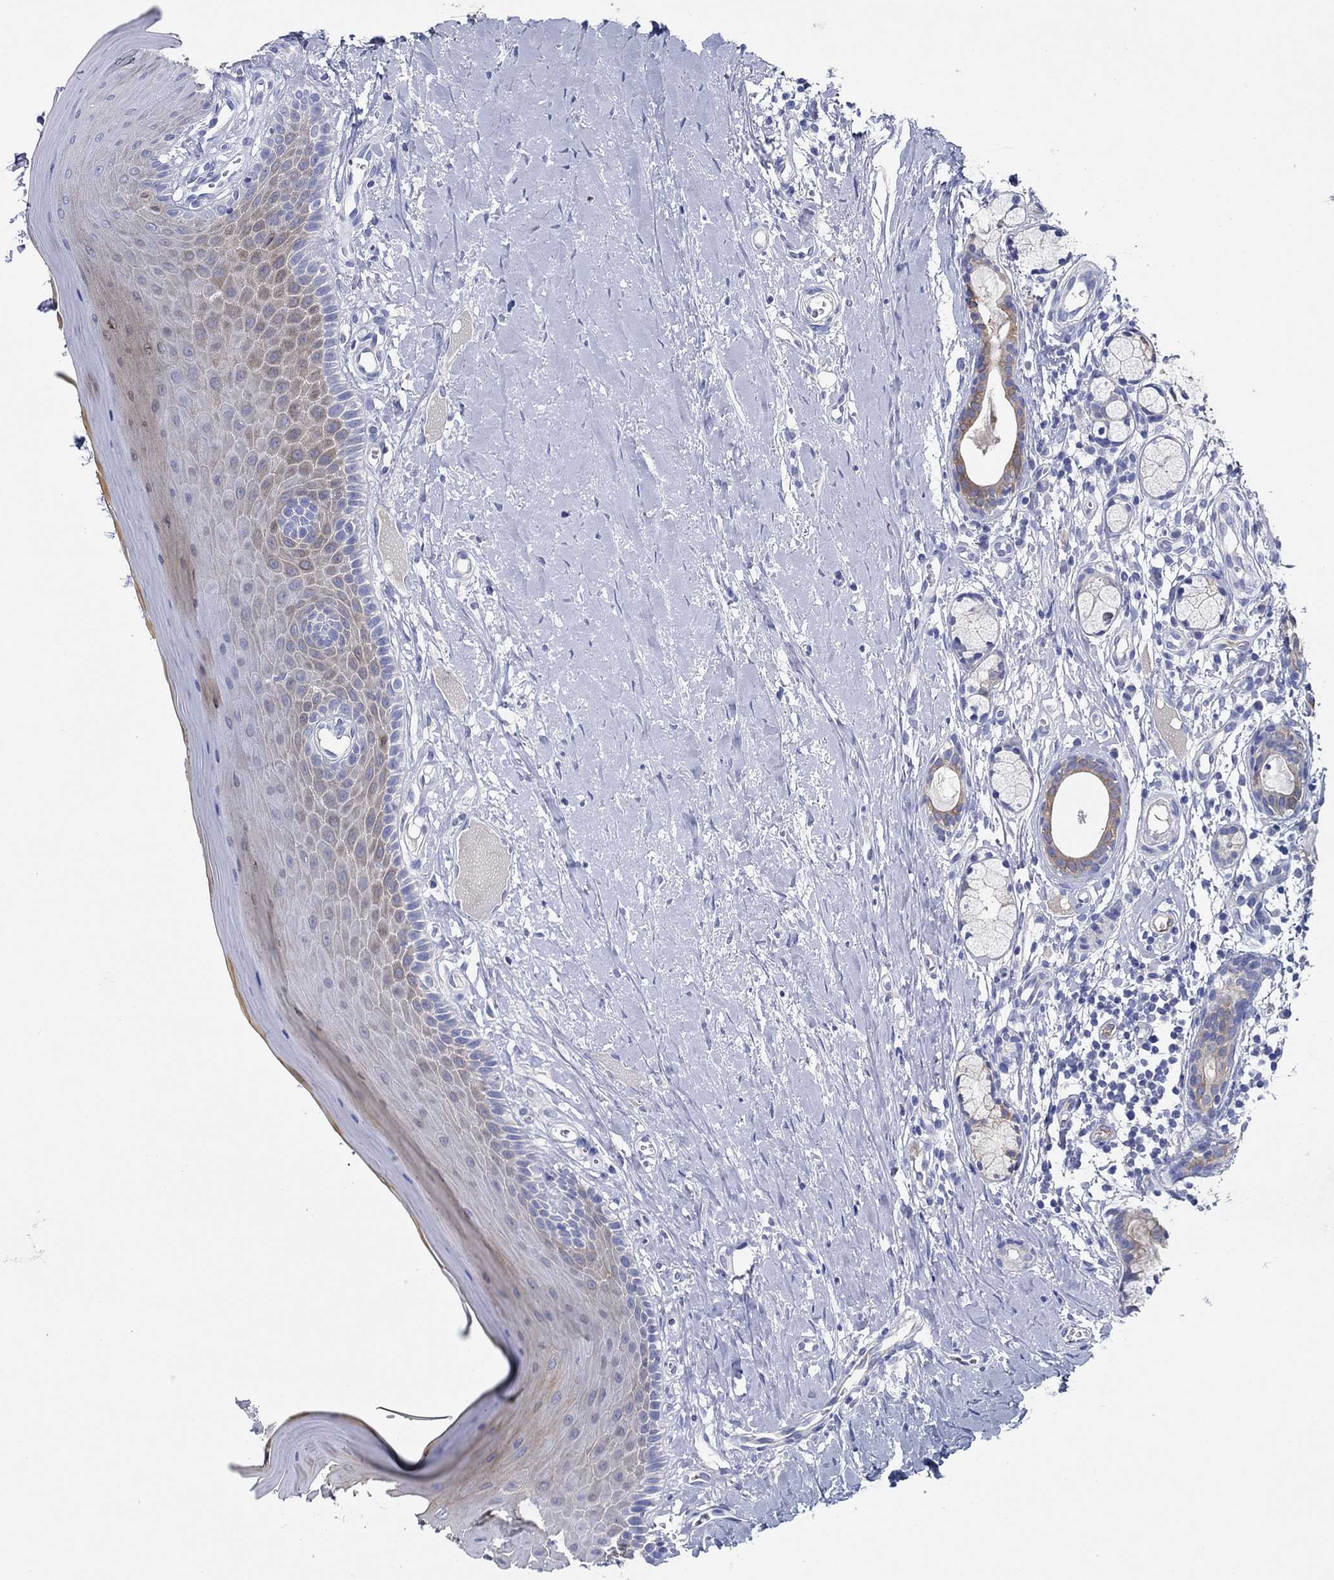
{"staining": {"intensity": "weak", "quantity": "25%-75%", "location": "cytoplasmic/membranous"}, "tissue": "oral mucosa", "cell_type": "Squamous epithelial cells", "image_type": "normal", "snomed": [{"axis": "morphology", "description": "Normal tissue, NOS"}, {"axis": "topography", "description": "Oral tissue"}], "caption": "A high-resolution micrograph shows IHC staining of normal oral mucosa, which reveals weak cytoplasmic/membranous staining in about 25%-75% of squamous epithelial cells. (brown staining indicates protein expression, while blue staining denotes nuclei).", "gene": "ENSG00000251537", "patient": {"sex": "female", "age": 43}}